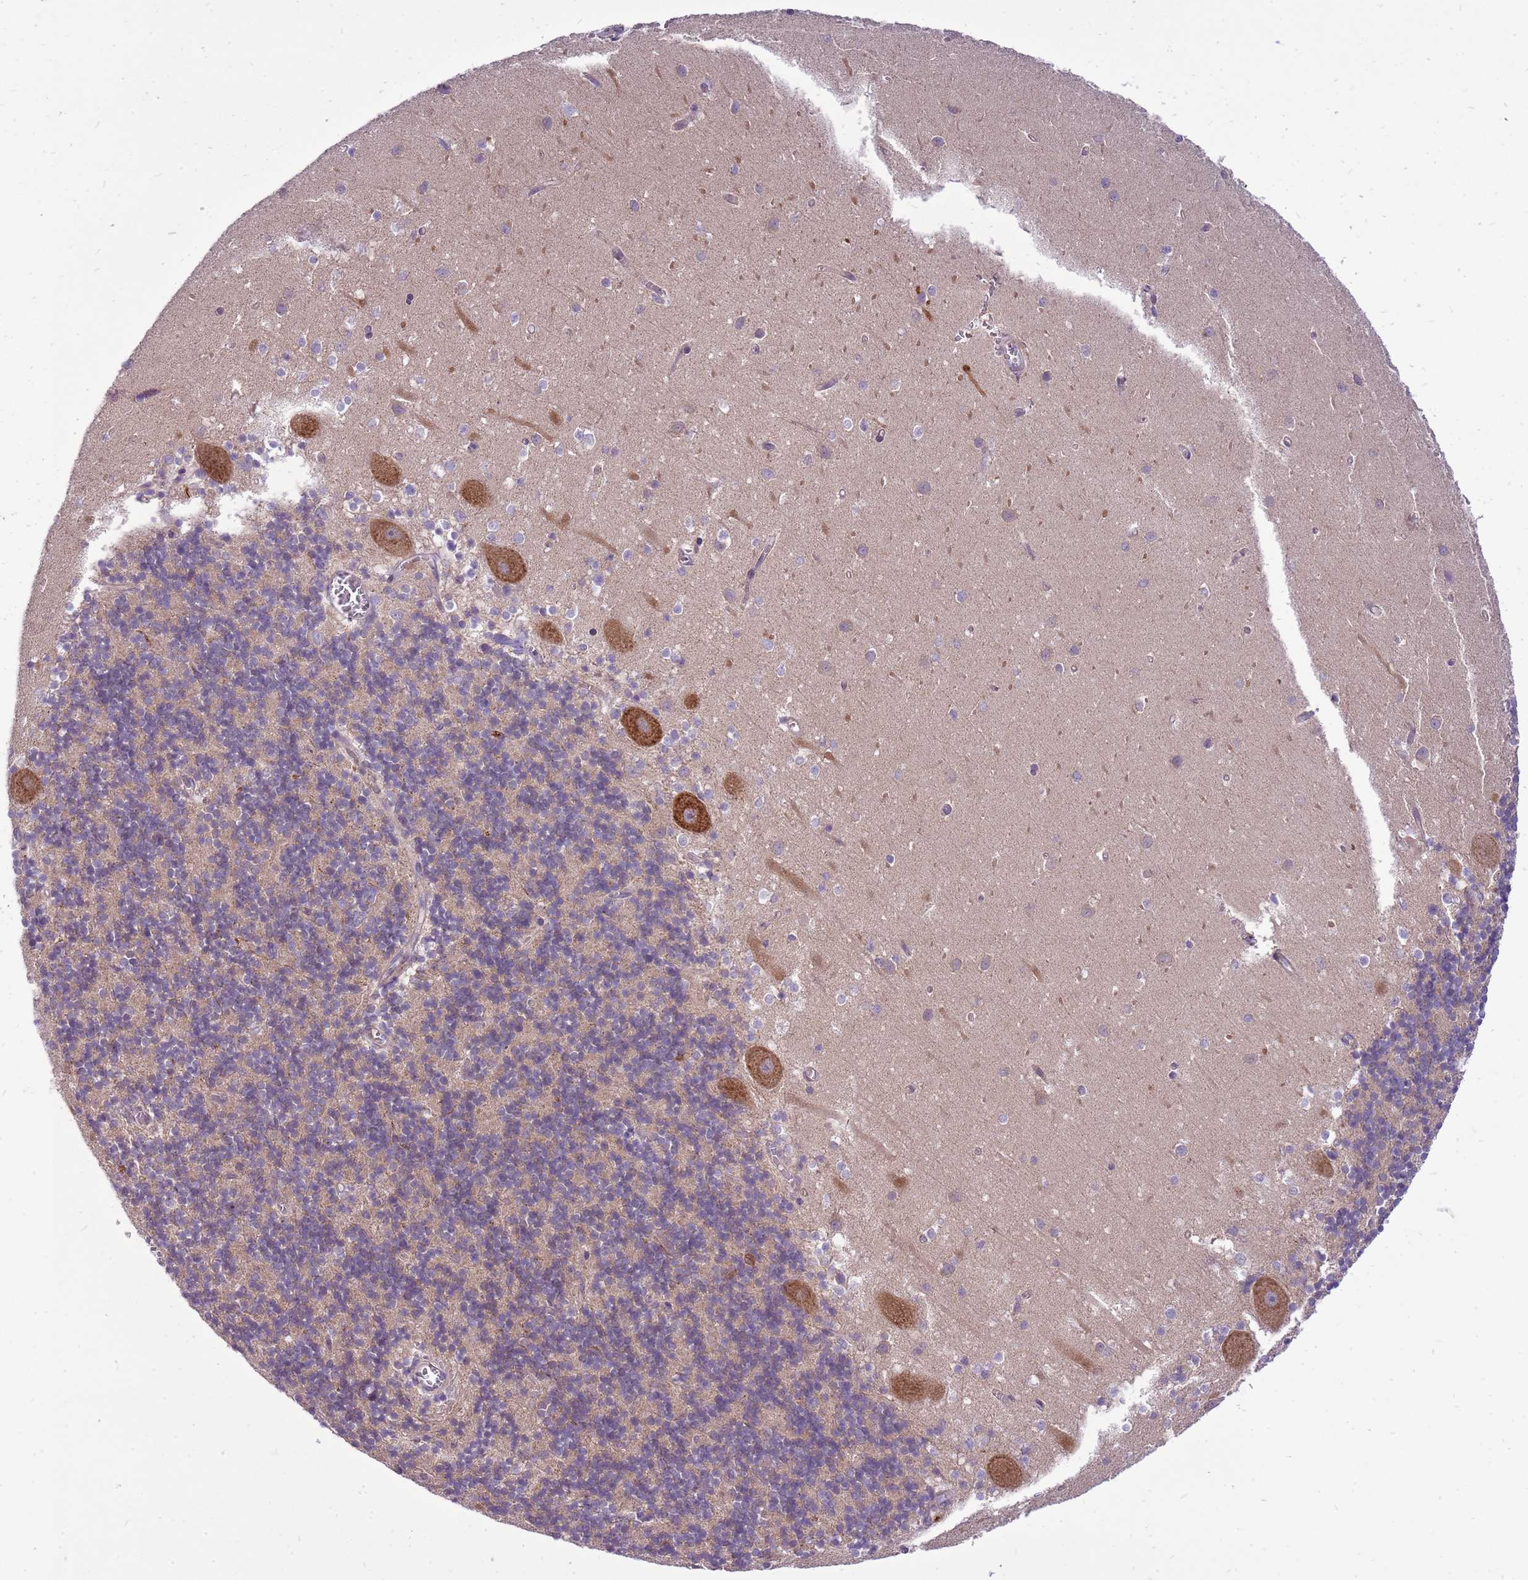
{"staining": {"intensity": "negative", "quantity": "none", "location": "none"}, "tissue": "cerebellum", "cell_type": "Cells in granular layer", "image_type": "normal", "snomed": [{"axis": "morphology", "description": "Normal tissue, NOS"}, {"axis": "topography", "description": "Cerebellum"}], "caption": "Immunohistochemical staining of unremarkable human cerebellum shows no significant expression in cells in granular layer.", "gene": "WDR90", "patient": {"sex": "male", "age": 54}}